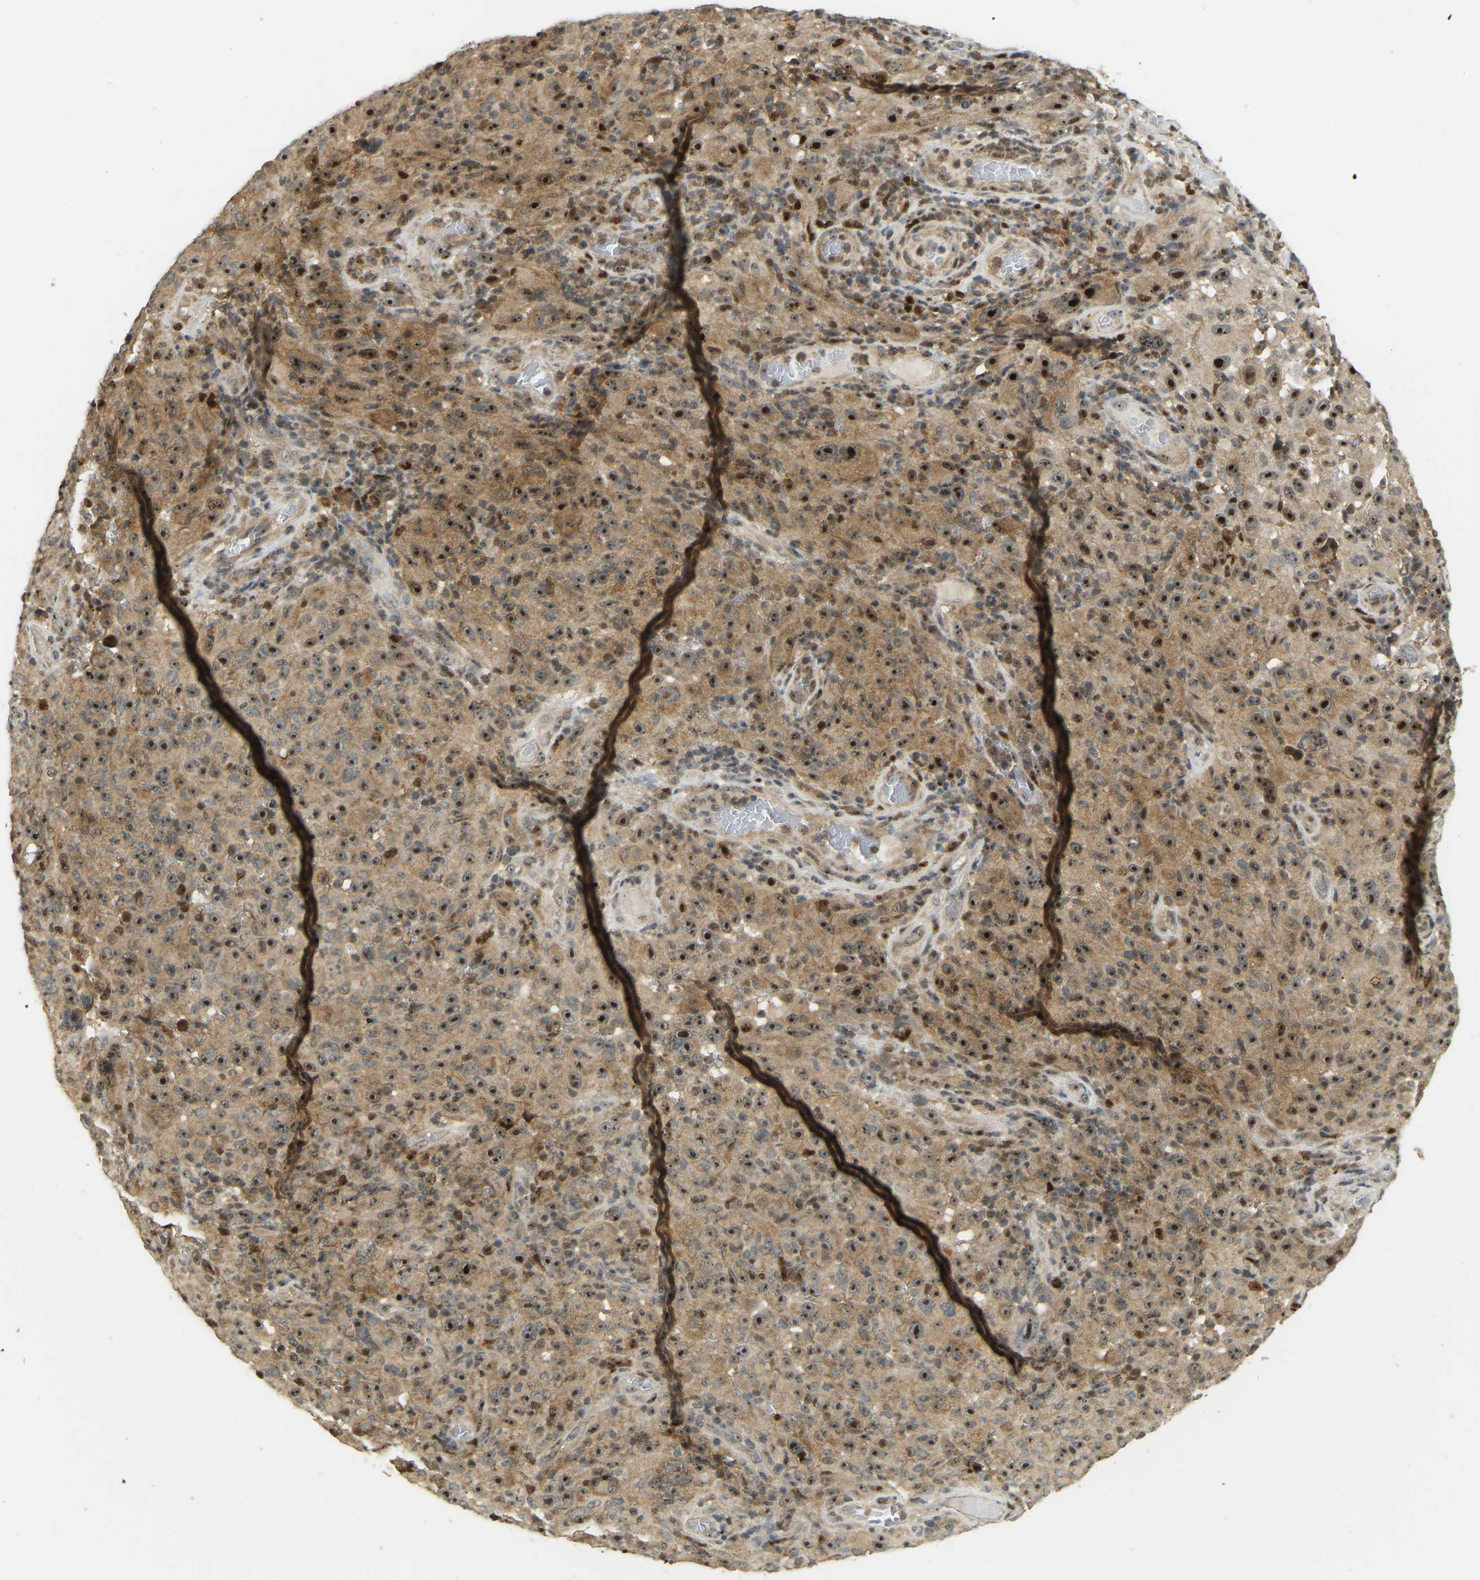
{"staining": {"intensity": "moderate", "quantity": ">75%", "location": "cytoplasmic/membranous,nuclear"}, "tissue": "melanoma", "cell_type": "Tumor cells", "image_type": "cancer", "snomed": [{"axis": "morphology", "description": "Malignant melanoma, NOS"}, {"axis": "topography", "description": "Skin"}], "caption": "Immunohistochemical staining of melanoma demonstrates moderate cytoplasmic/membranous and nuclear protein staining in approximately >75% of tumor cells. (DAB IHC with brightfield microscopy, high magnification).", "gene": "BRF2", "patient": {"sex": "female", "age": 82}}